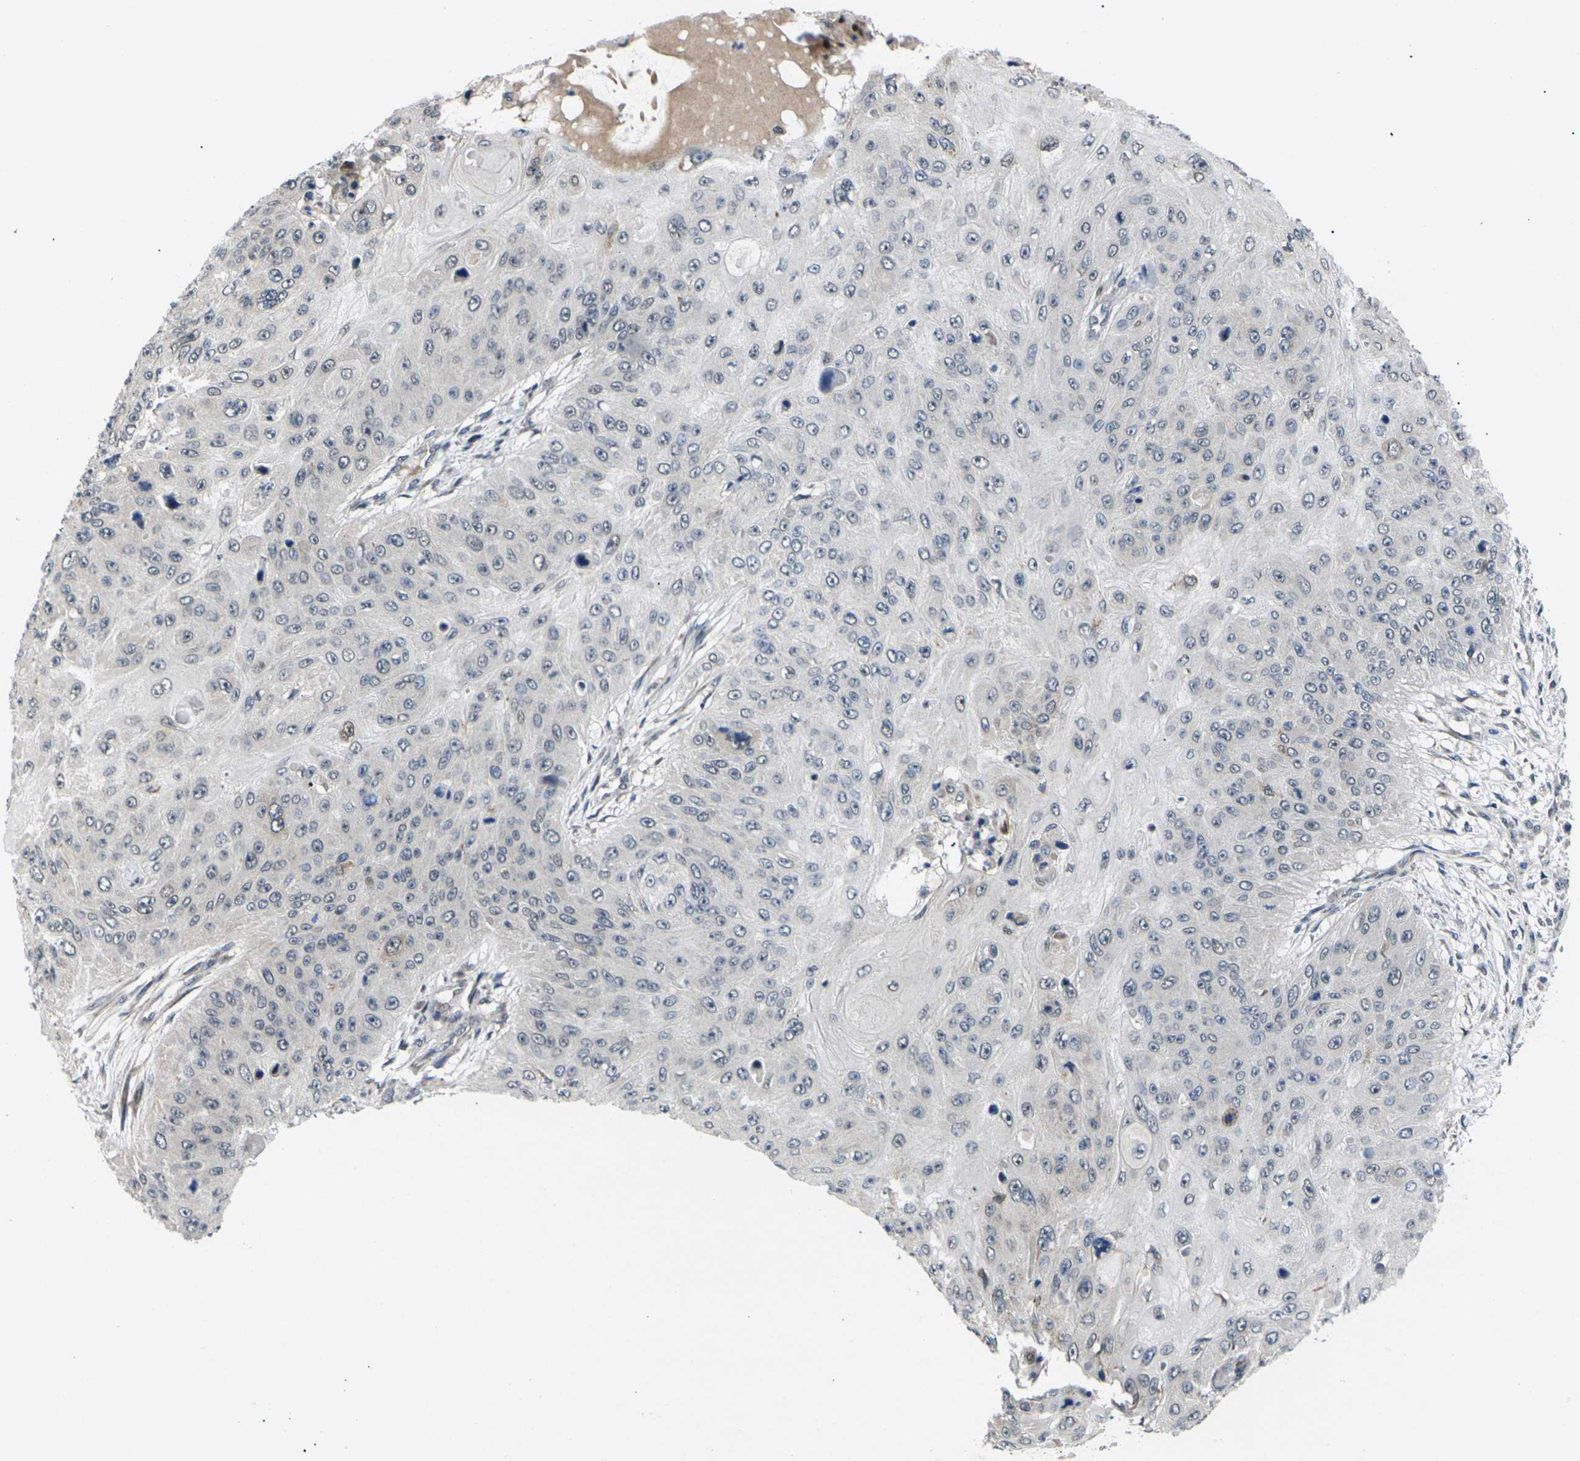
{"staining": {"intensity": "negative", "quantity": "none", "location": "none"}, "tissue": "skin cancer", "cell_type": "Tumor cells", "image_type": "cancer", "snomed": [{"axis": "morphology", "description": "Squamous cell carcinoma, NOS"}, {"axis": "topography", "description": "Skin"}], "caption": "IHC of skin squamous cell carcinoma exhibits no staining in tumor cells.", "gene": "RPS6KA3", "patient": {"sex": "female", "age": 80}}